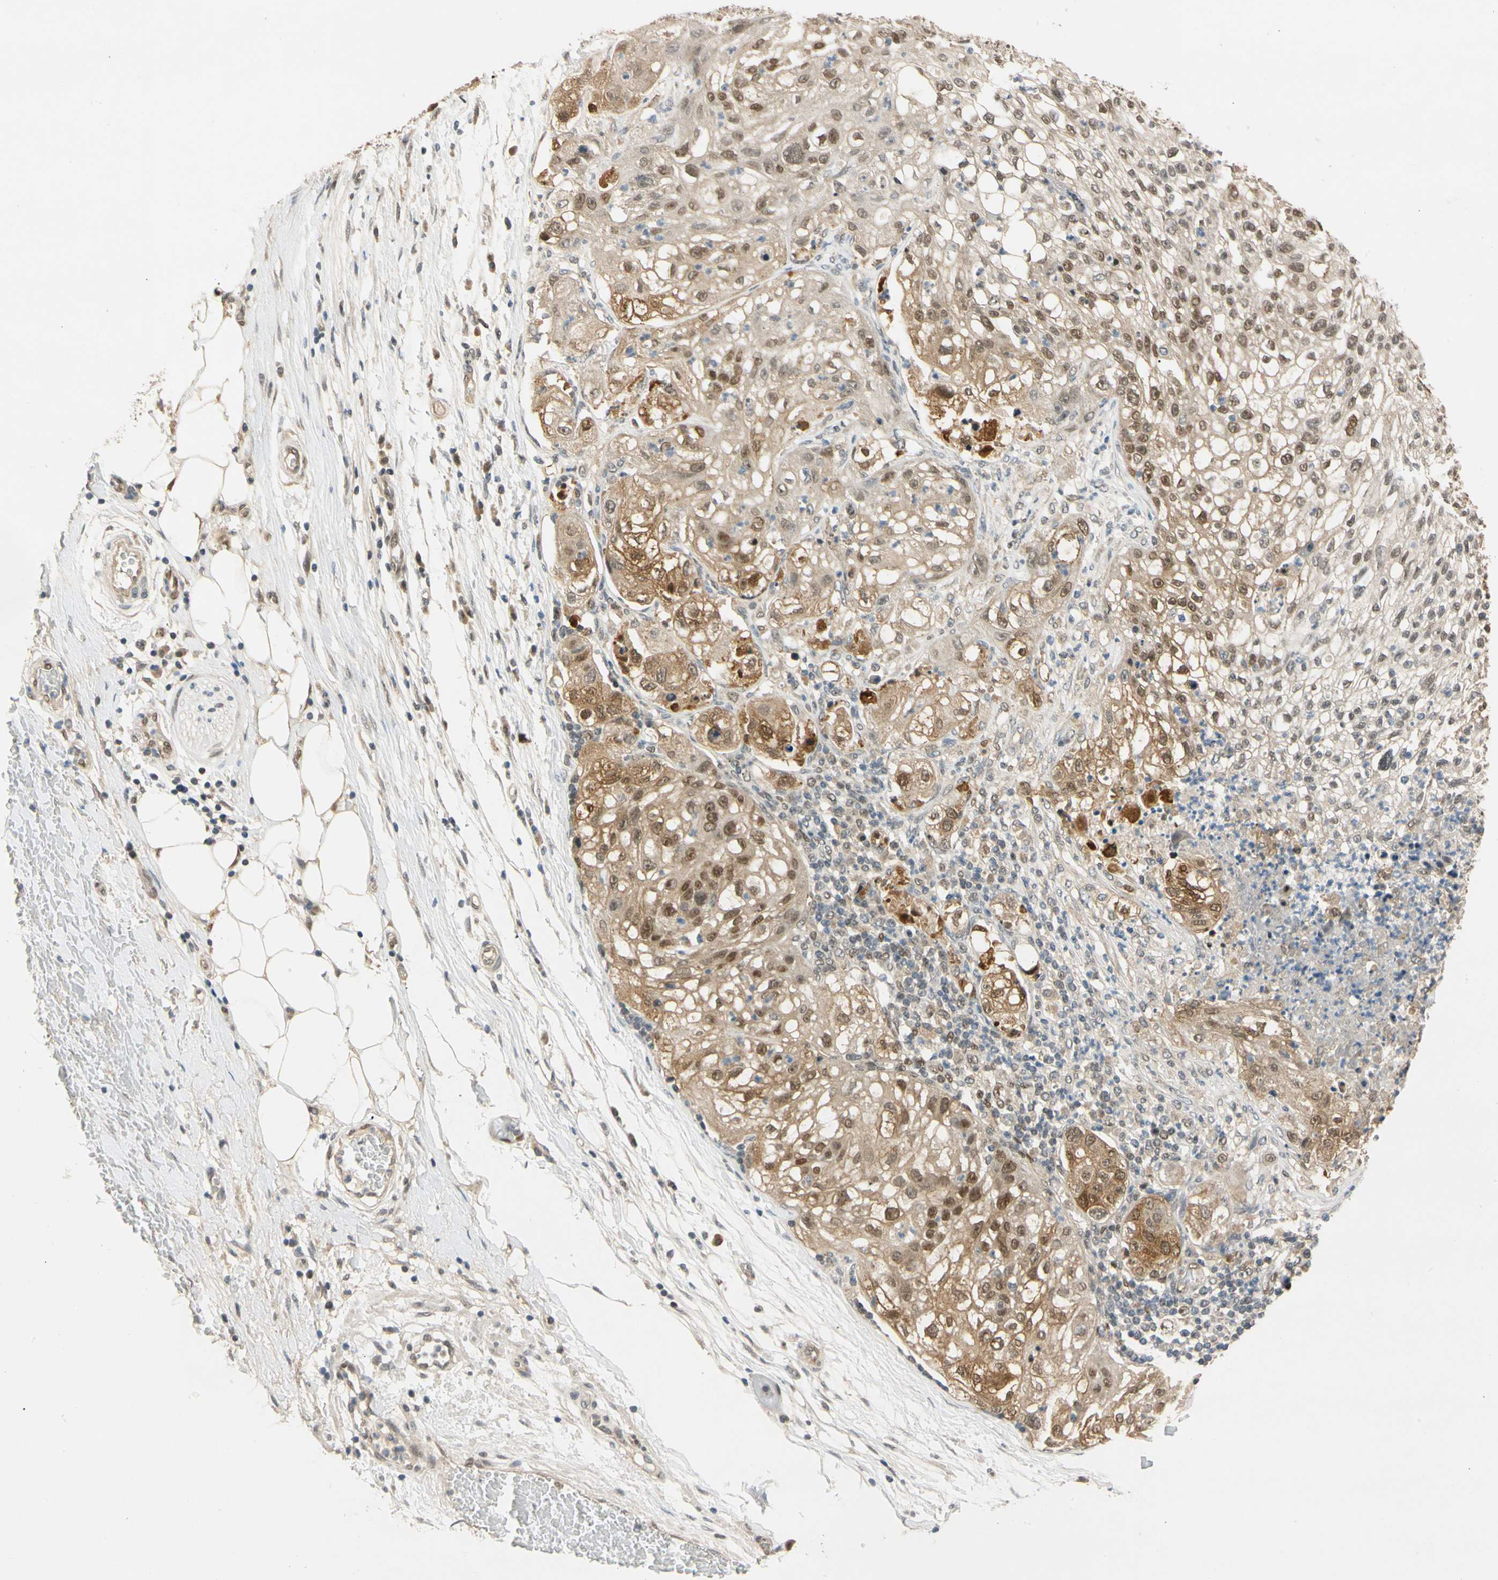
{"staining": {"intensity": "strong", "quantity": "25%-75%", "location": "cytoplasmic/membranous,nuclear"}, "tissue": "lung cancer", "cell_type": "Tumor cells", "image_type": "cancer", "snomed": [{"axis": "morphology", "description": "Inflammation, NOS"}, {"axis": "morphology", "description": "Squamous cell carcinoma, NOS"}, {"axis": "topography", "description": "Lymph node"}, {"axis": "topography", "description": "Soft tissue"}, {"axis": "topography", "description": "Lung"}], "caption": "The micrograph exhibits immunohistochemical staining of lung squamous cell carcinoma. There is strong cytoplasmic/membranous and nuclear expression is appreciated in about 25%-75% of tumor cells.", "gene": "RIOX2", "patient": {"sex": "male", "age": 66}}